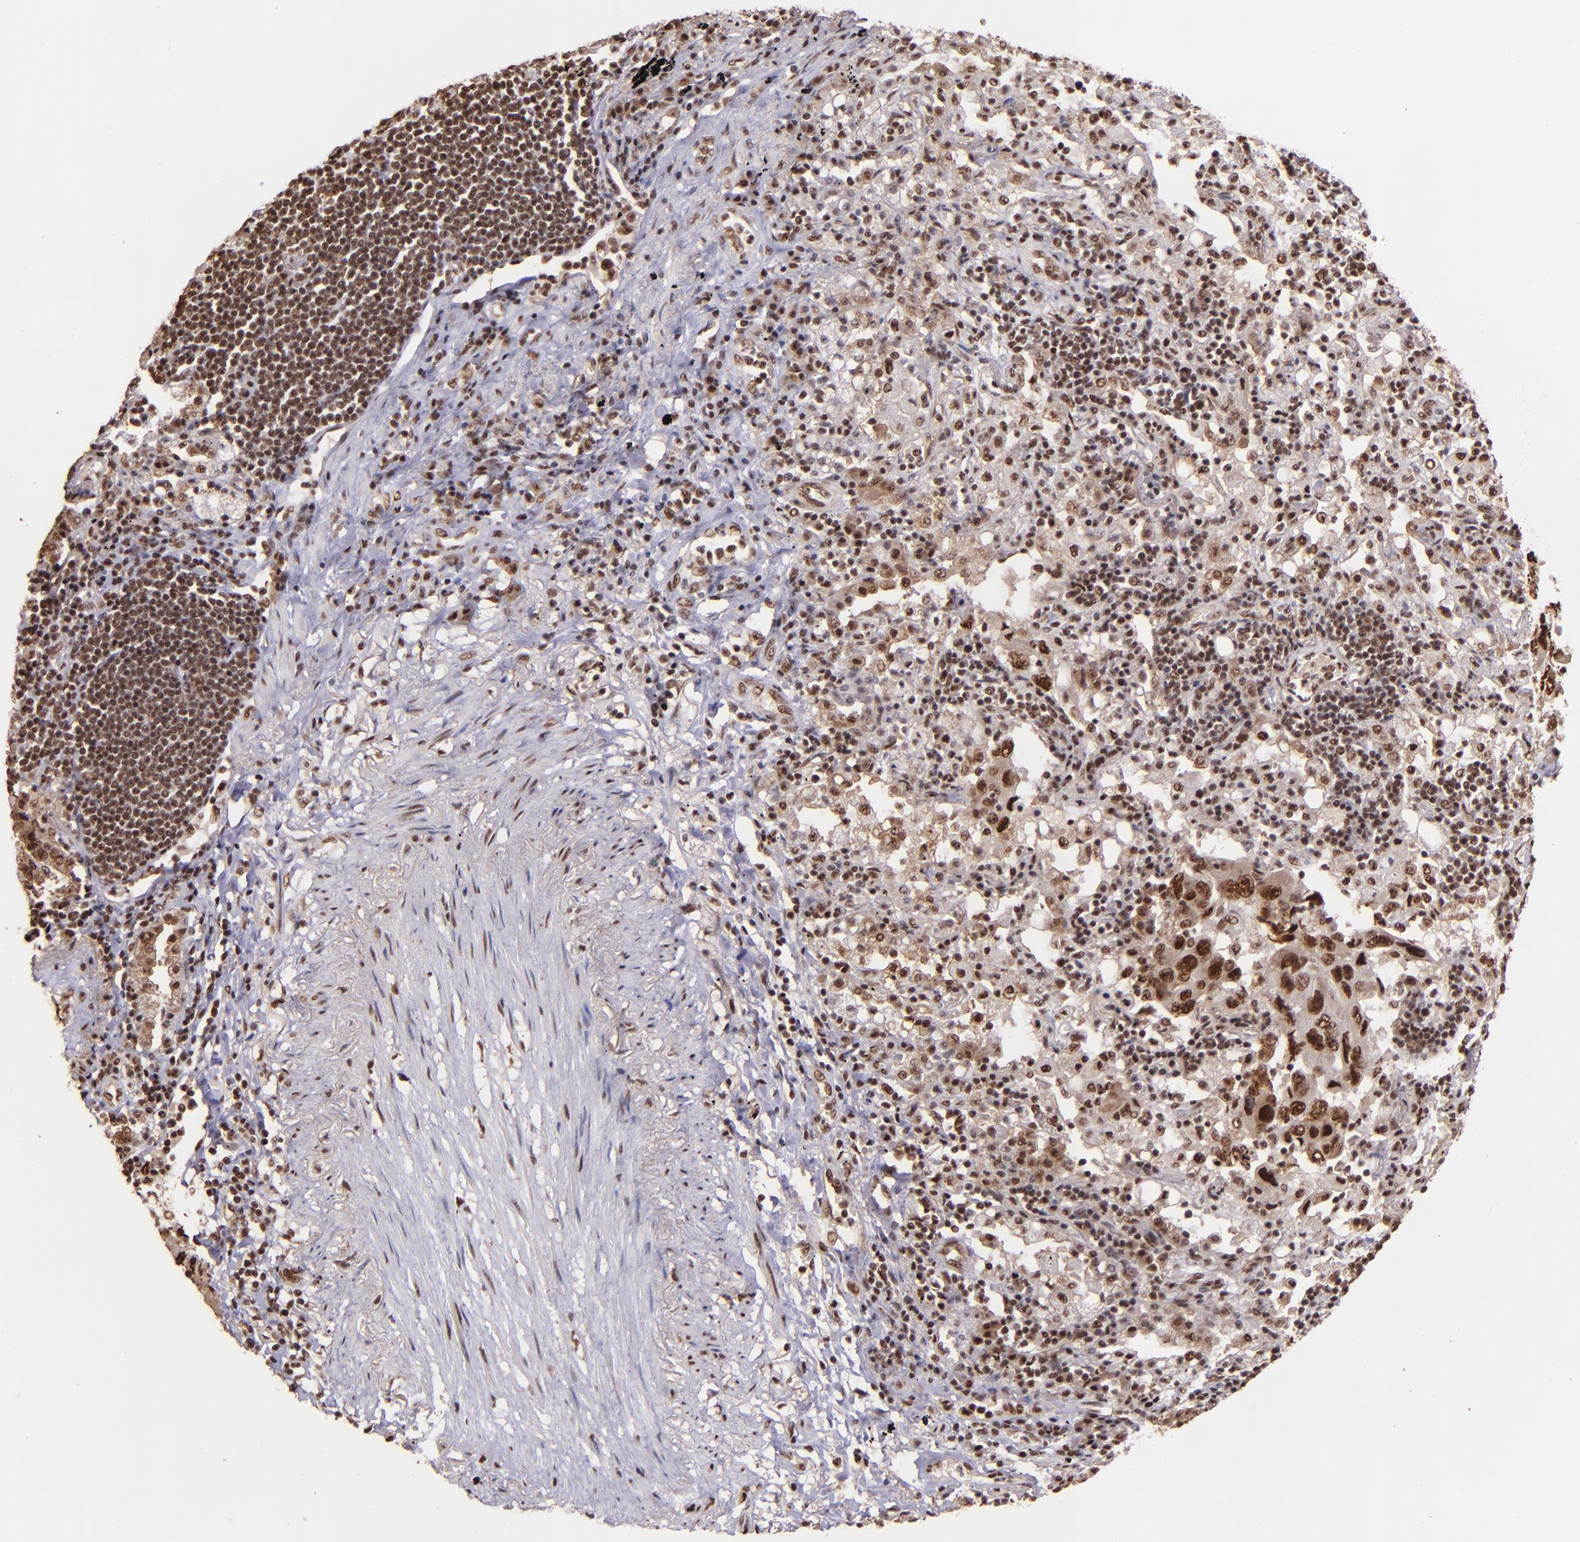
{"staining": {"intensity": "strong", "quantity": ">75%", "location": "cytoplasmic/membranous,nuclear"}, "tissue": "lung cancer", "cell_type": "Tumor cells", "image_type": "cancer", "snomed": [{"axis": "morphology", "description": "Adenocarcinoma, NOS"}, {"axis": "topography", "description": "Lung"}], "caption": "This histopathology image shows lung adenocarcinoma stained with immunohistochemistry to label a protein in brown. The cytoplasmic/membranous and nuclear of tumor cells show strong positivity for the protein. Nuclei are counter-stained blue.", "gene": "PQBP1", "patient": {"sex": "female", "age": 65}}